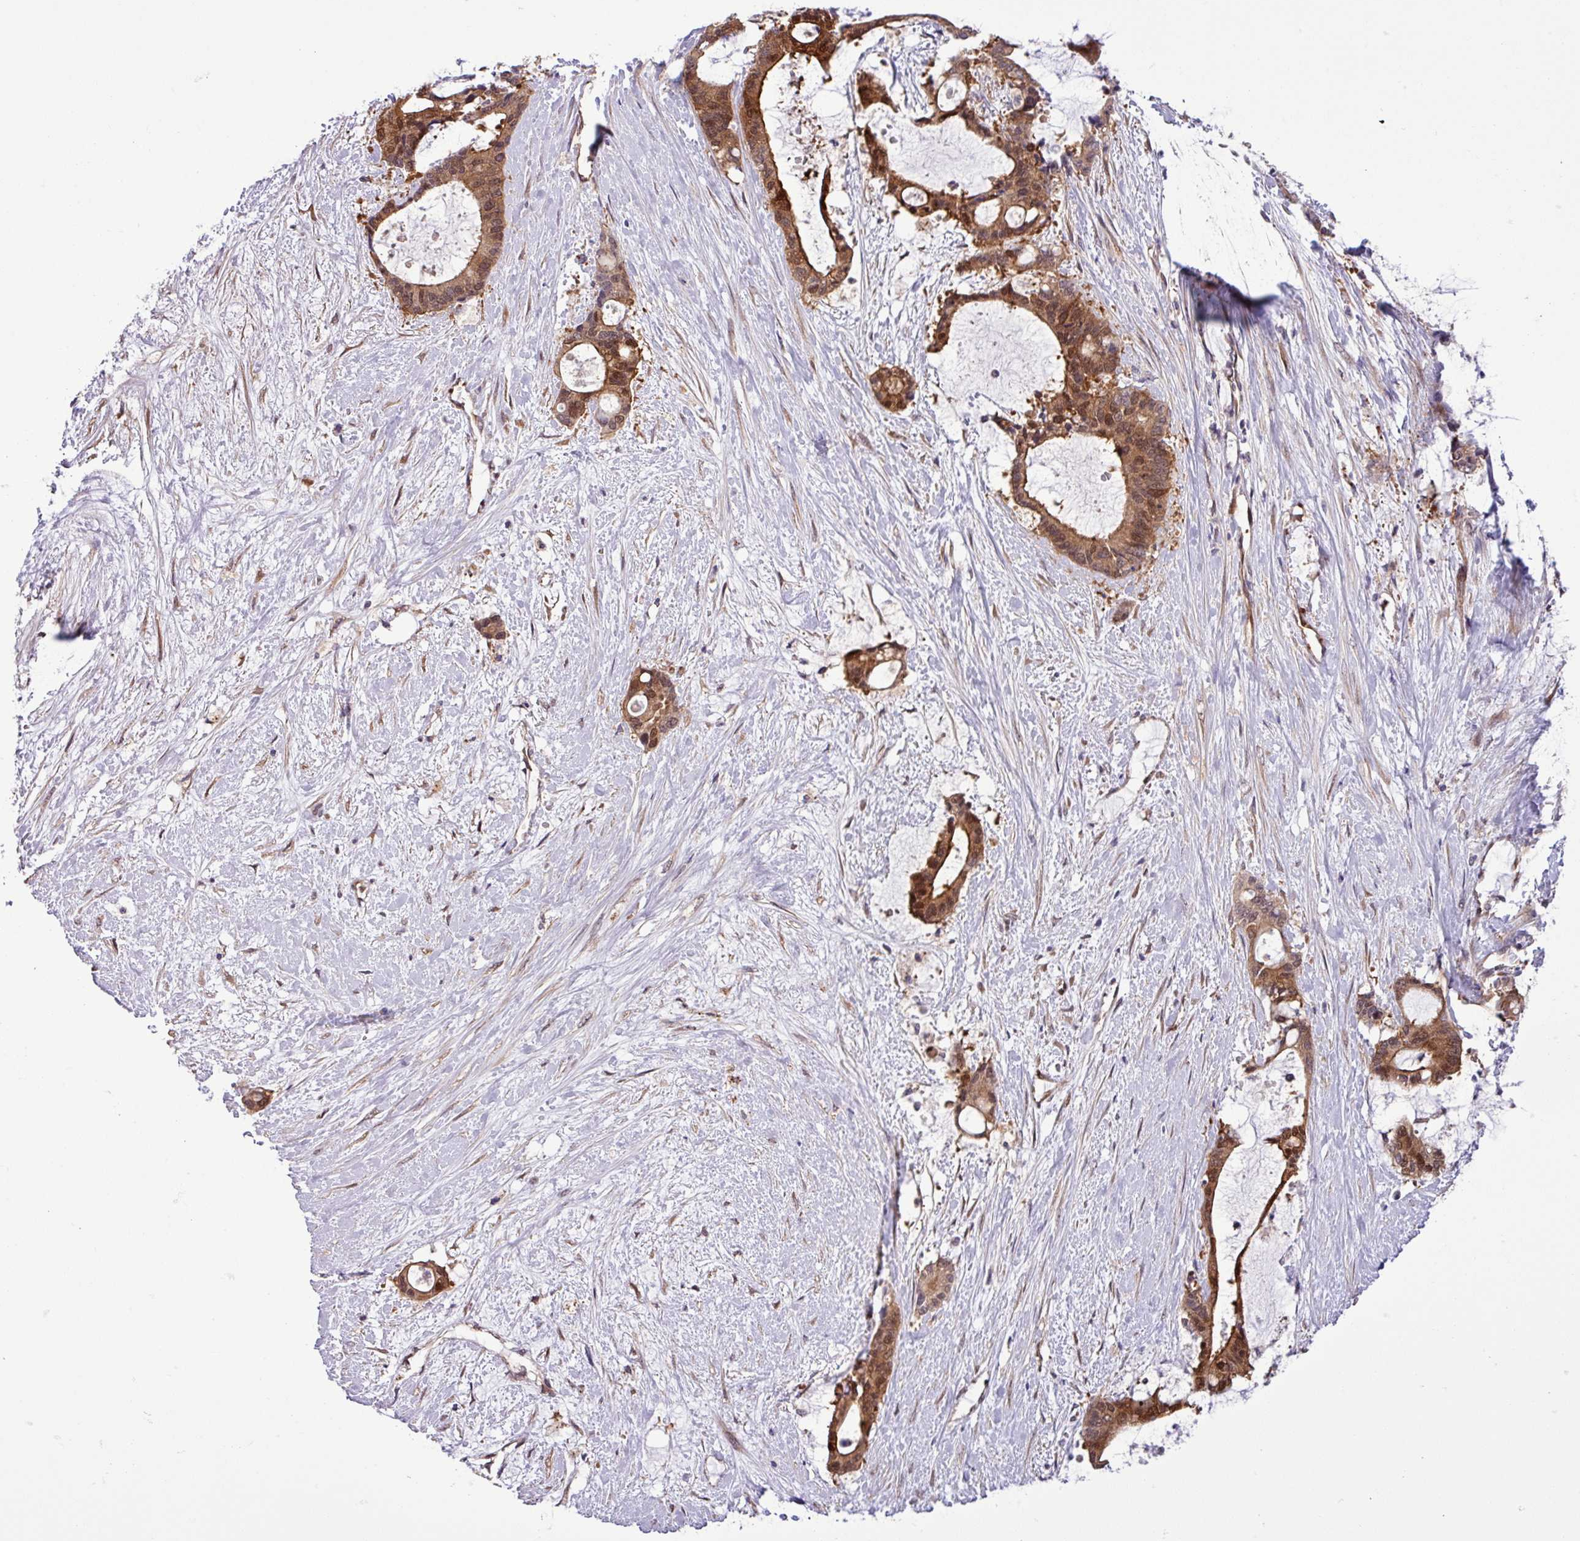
{"staining": {"intensity": "moderate", "quantity": ">75%", "location": "cytoplasmic/membranous,nuclear"}, "tissue": "liver cancer", "cell_type": "Tumor cells", "image_type": "cancer", "snomed": [{"axis": "morphology", "description": "Normal tissue, NOS"}, {"axis": "morphology", "description": "Cholangiocarcinoma"}, {"axis": "topography", "description": "Liver"}, {"axis": "topography", "description": "Peripheral nerve tissue"}], "caption": "Protein staining of liver cholangiocarcinoma tissue displays moderate cytoplasmic/membranous and nuclear expression in about >75% of tumor cells.", "gene": "CARHSP1", "patient": {"sex": "female", "age": 73}}